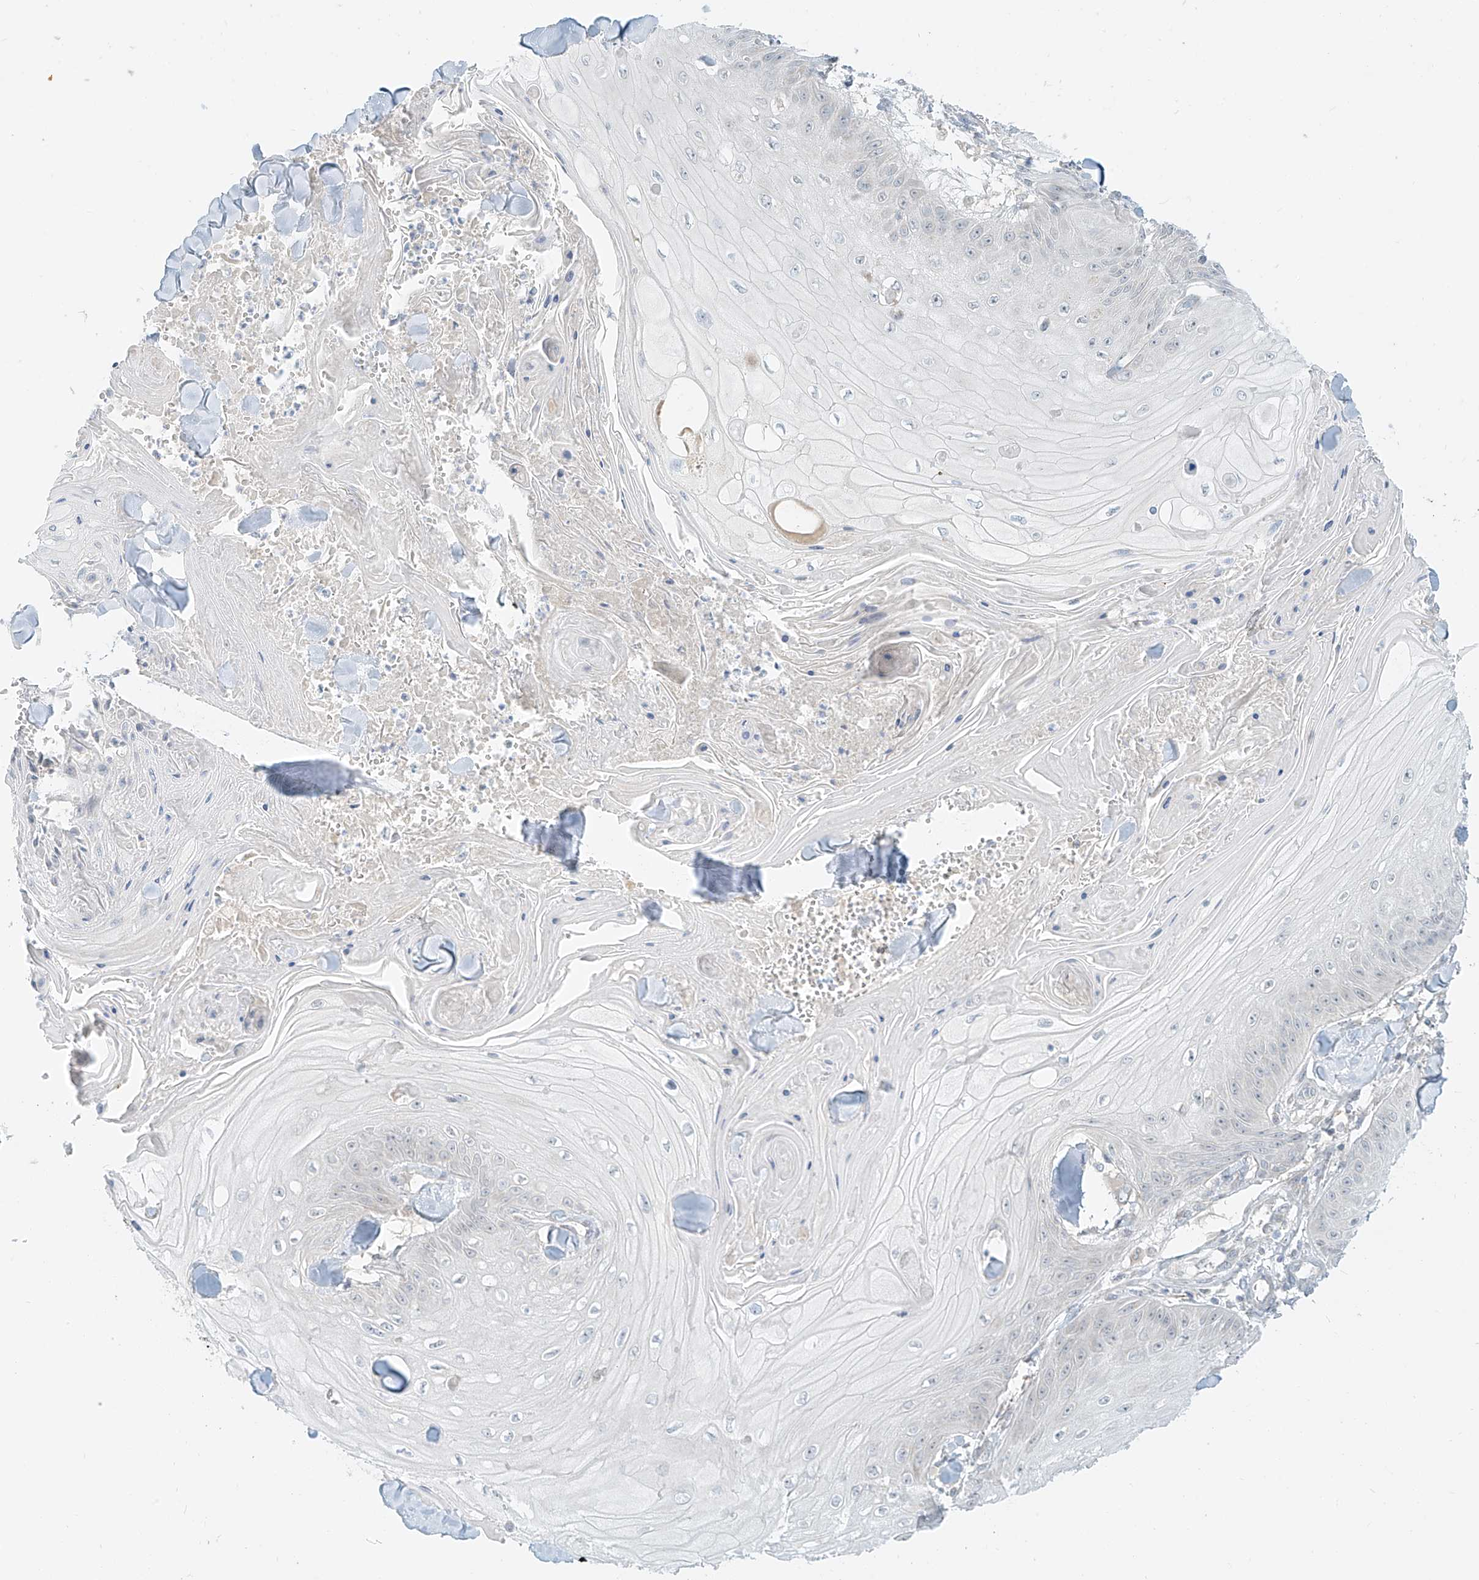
{"staining": {"intensity": "negative", "quantity": "none", "location": "none"}, "tissue": "skin cancer", "cell_type": "Tumor cells", "image_type": "cancer", "snomed": [{"axis": "morphology", "description": "Squamous cell carcinoma, NOS"}, {"axis": "topography", "description": "Skin"}], "caption": "DAB (3,3'-diaminobenzidine) immunohistochemical staining of skin cancer (squamous cell carcinoma) shows no significant staining in tumor cells.", "gene": "C2orf42", "patient": {"sex": "male", "age": 74}}